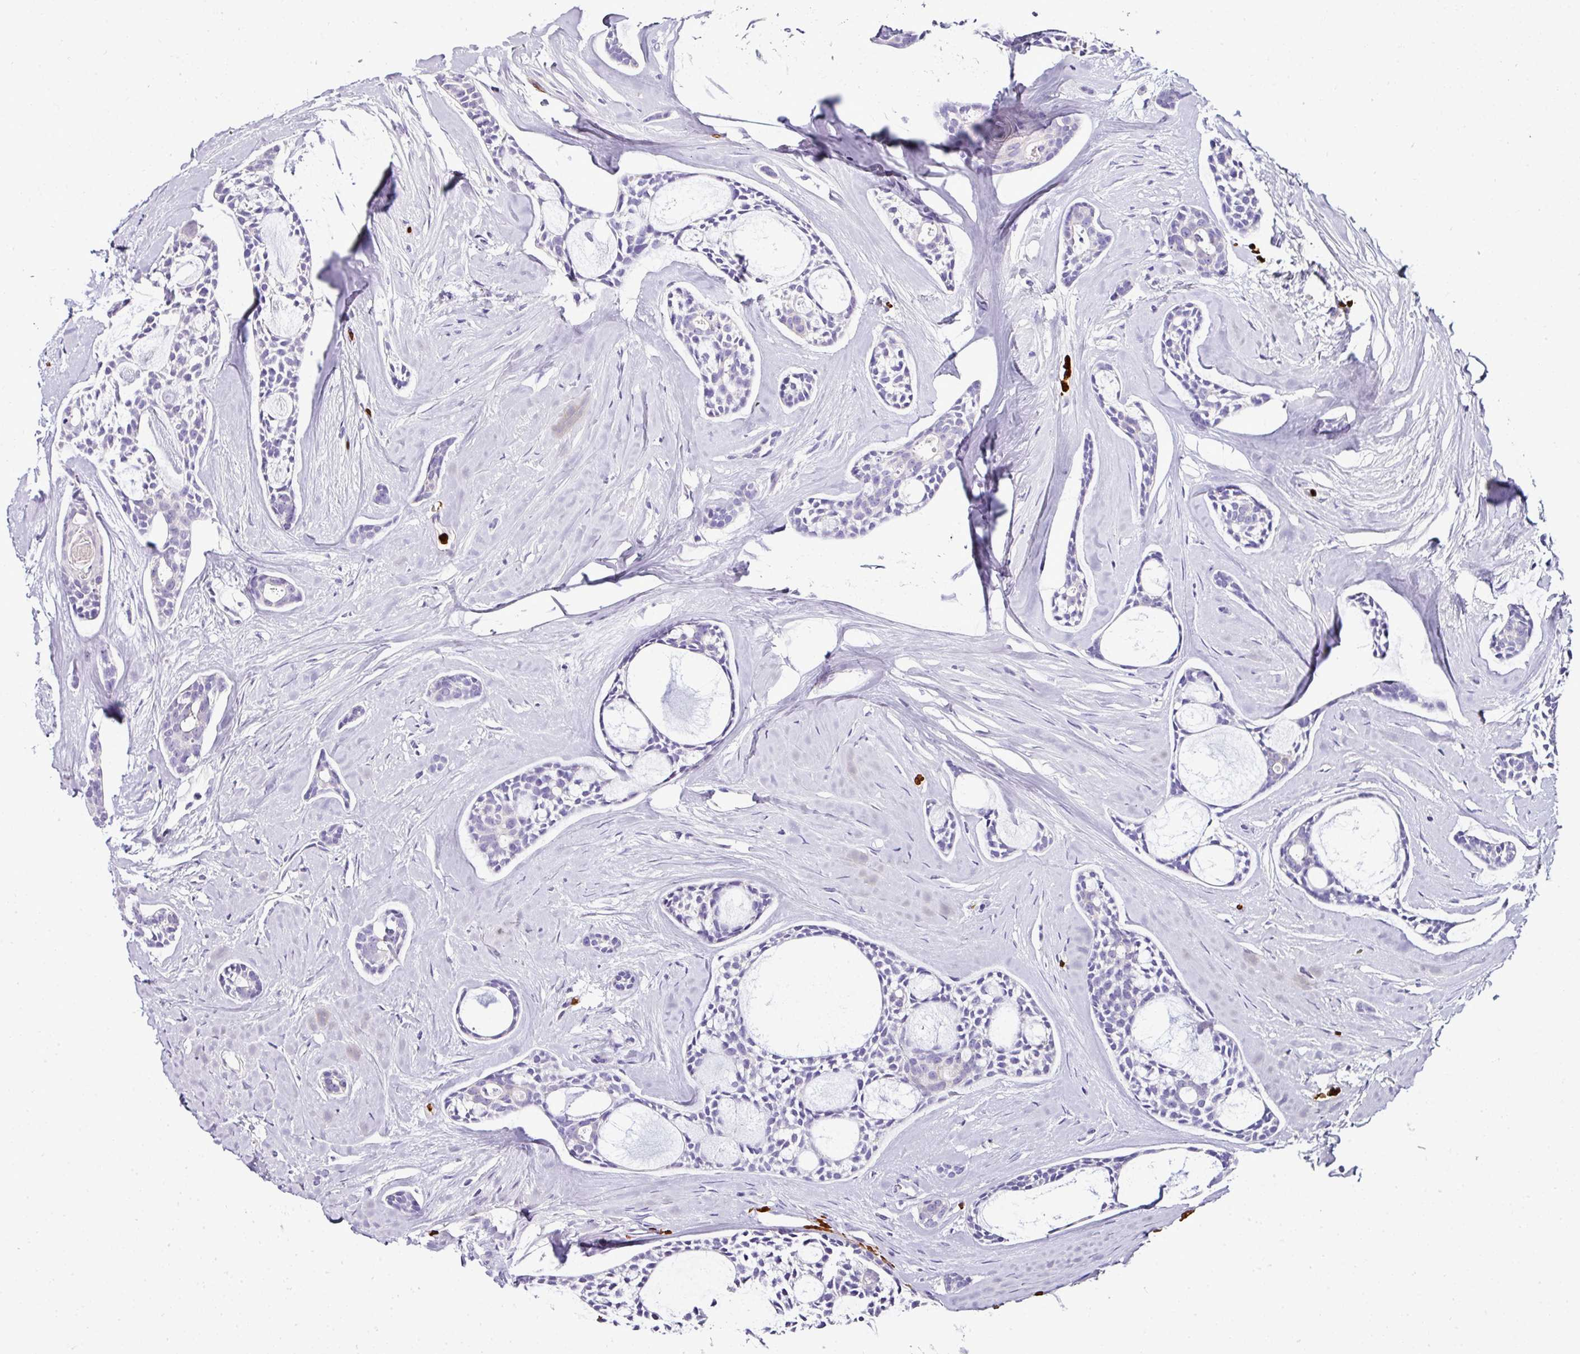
{"staining": {"intensity": "negative", "quantity": "none", "location": "none"}, "tissue": "head and neck cancer", "cell_type": "Tumor cells", "image_type": "cancer", "snomed": [{"axis": "morphology", "description": "Adenocarcinoma, NOS"}, {"axis": "topography", "description": "Subcutis"}, {"axis": "topography", "description": "Head-Neck"}], "caption": "Tumor cells show no significant positivity in head and neck cancer (adenocarcinoma).", "gene": "NAPSA", "patient": {"sex": "female", "age": 73}}